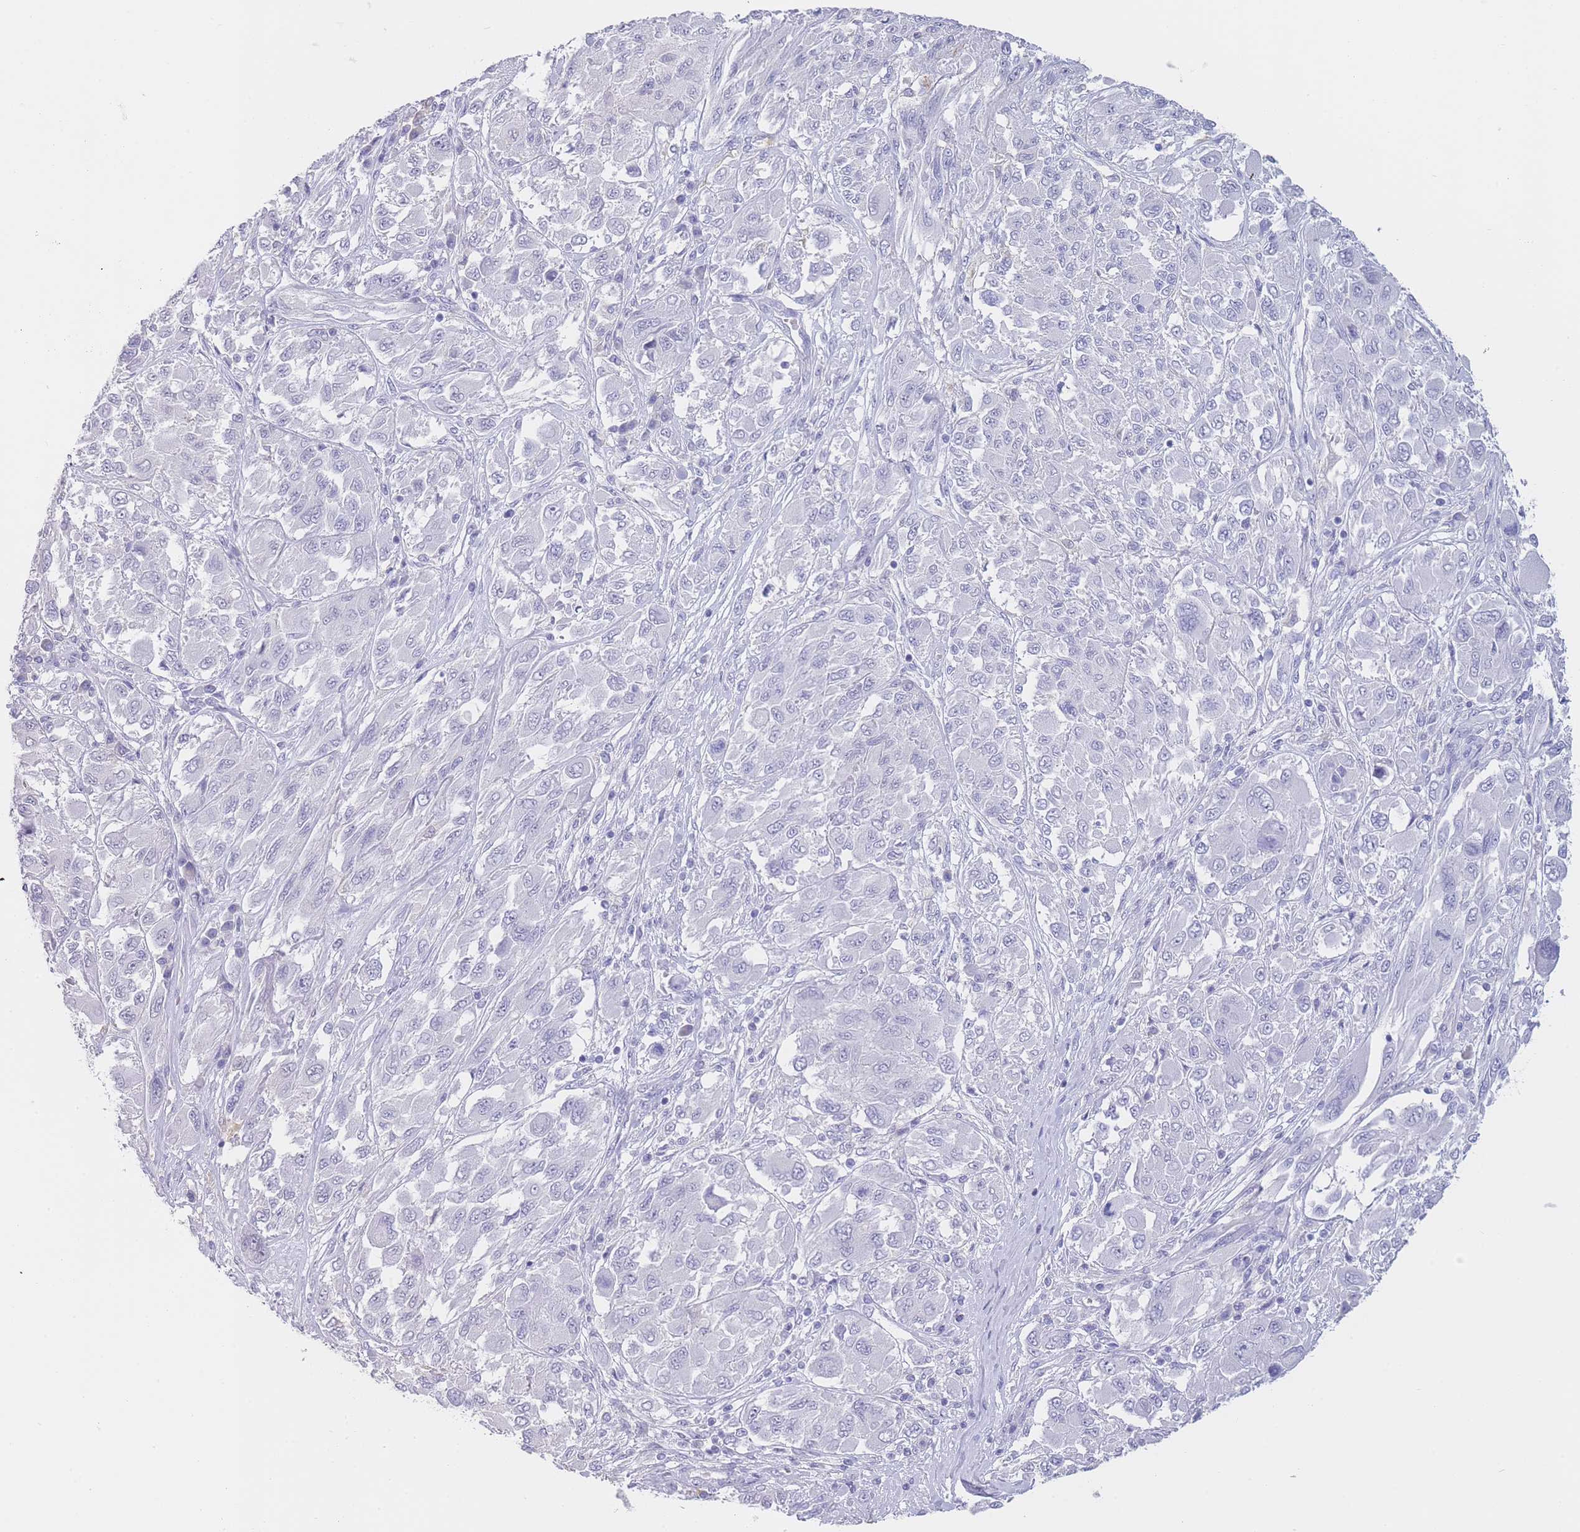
{"staining": {"intensity": "negative", "quantity": "none", "location": "none"}, "tissue": "melanoma", "cell_type": "Tumor cells", "image_type": "cancer", "snomed": [{"axis": "morphology", "description": "Malignant melanoma, NOS"}, {"axis": "topography", "description": "Skin"}], "caption": "The photomicrograph shows no significant expression in tumor cells of melanoma.", "gene": "CD37", "patient": {"sex": "female", "age": 91}}